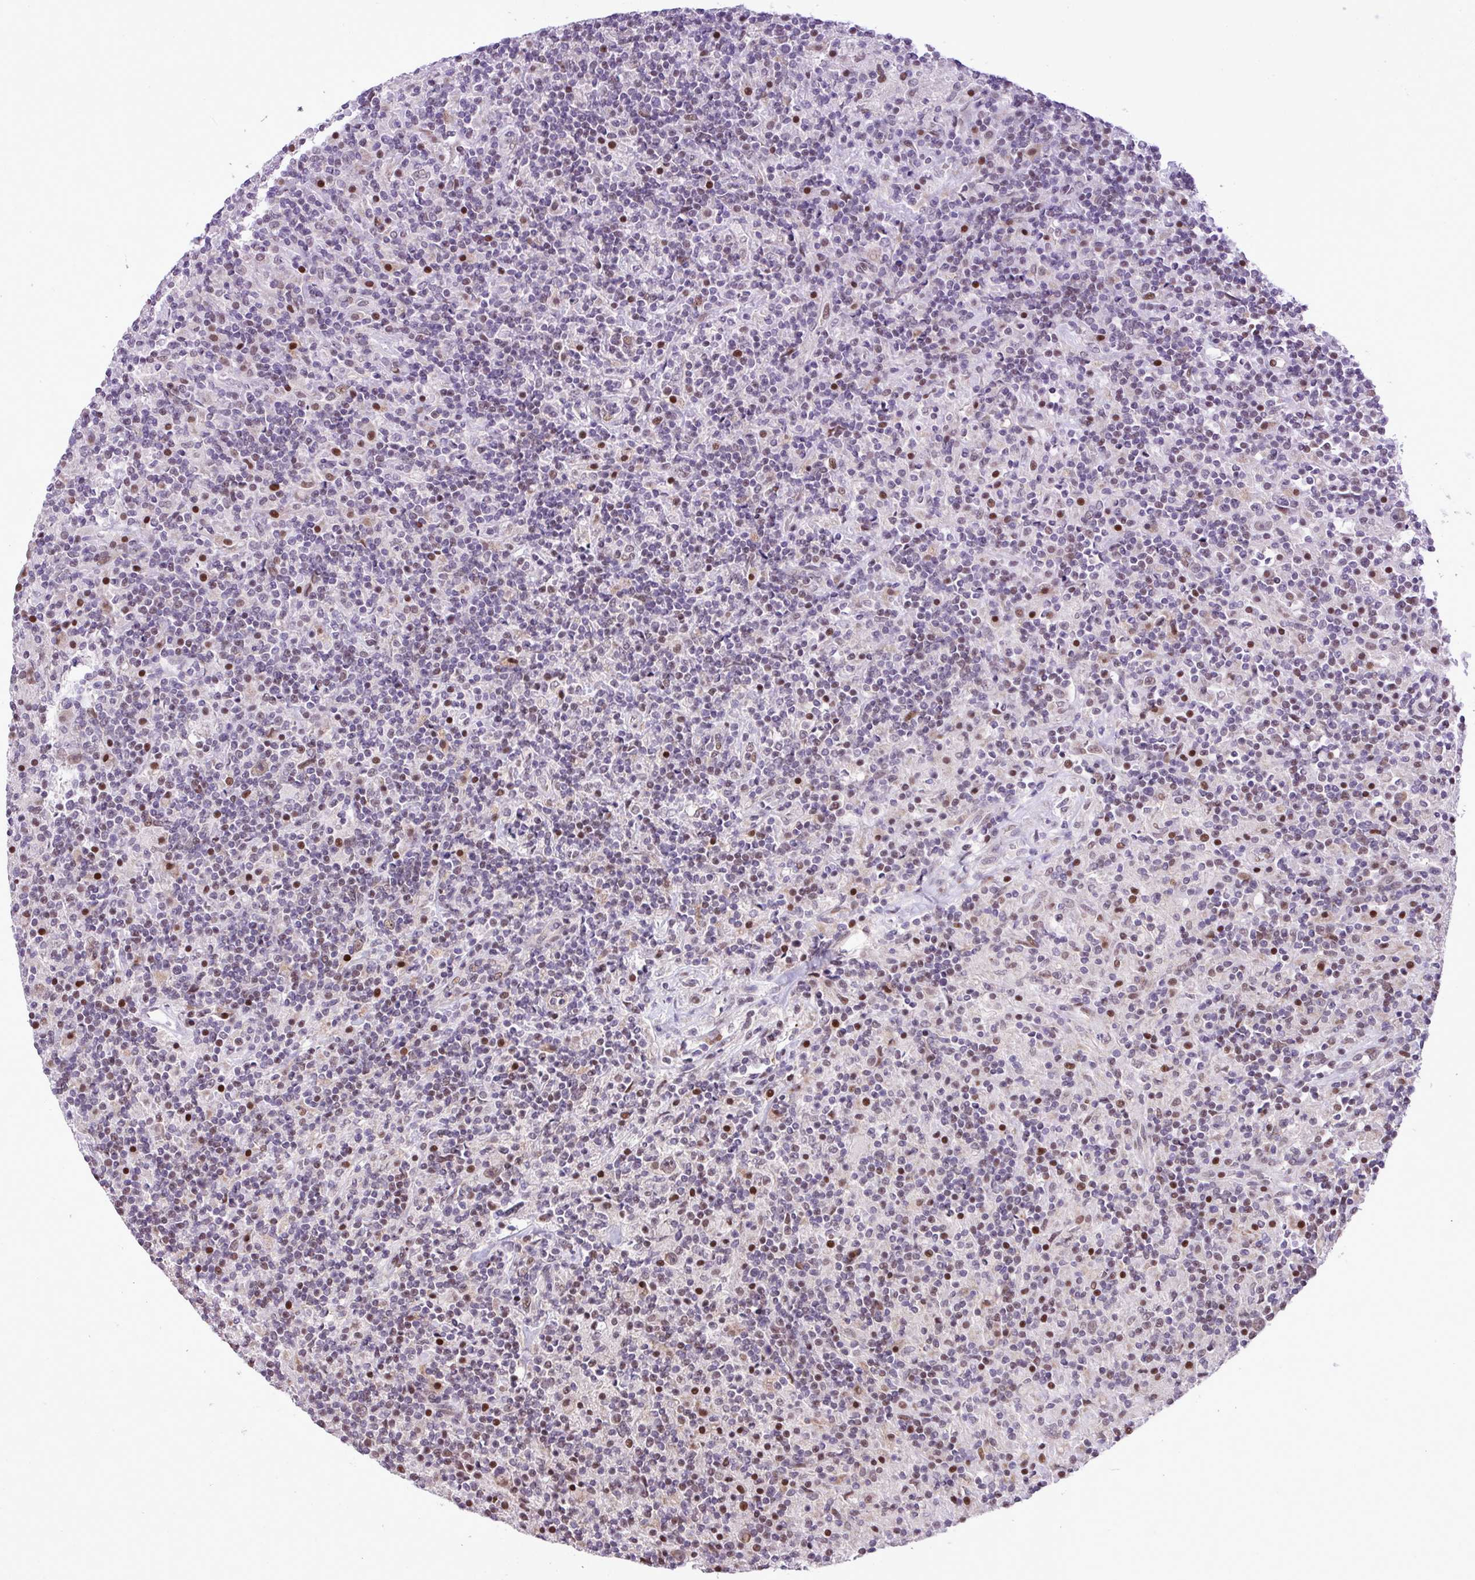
{"staining": {"intensity": "weak", "quantity": ">75%", "location": "cytoplasmic/membranous,nuclear"}, "tissue": "lymphoma", "cell_type": "Tumor cells", "image_type": "cancer", "snomed": [{"axis": "morphology", "description": "Hodgkin's disease, NOS"}, {"axis": "topography", "description": "Lymph node"}], "caption": "Lymphoma stained with a protein marker demonstrates weak staining in tumor cells.", "gene": "ZNF354A", "patient": {"sex": "male", "age": 70}}